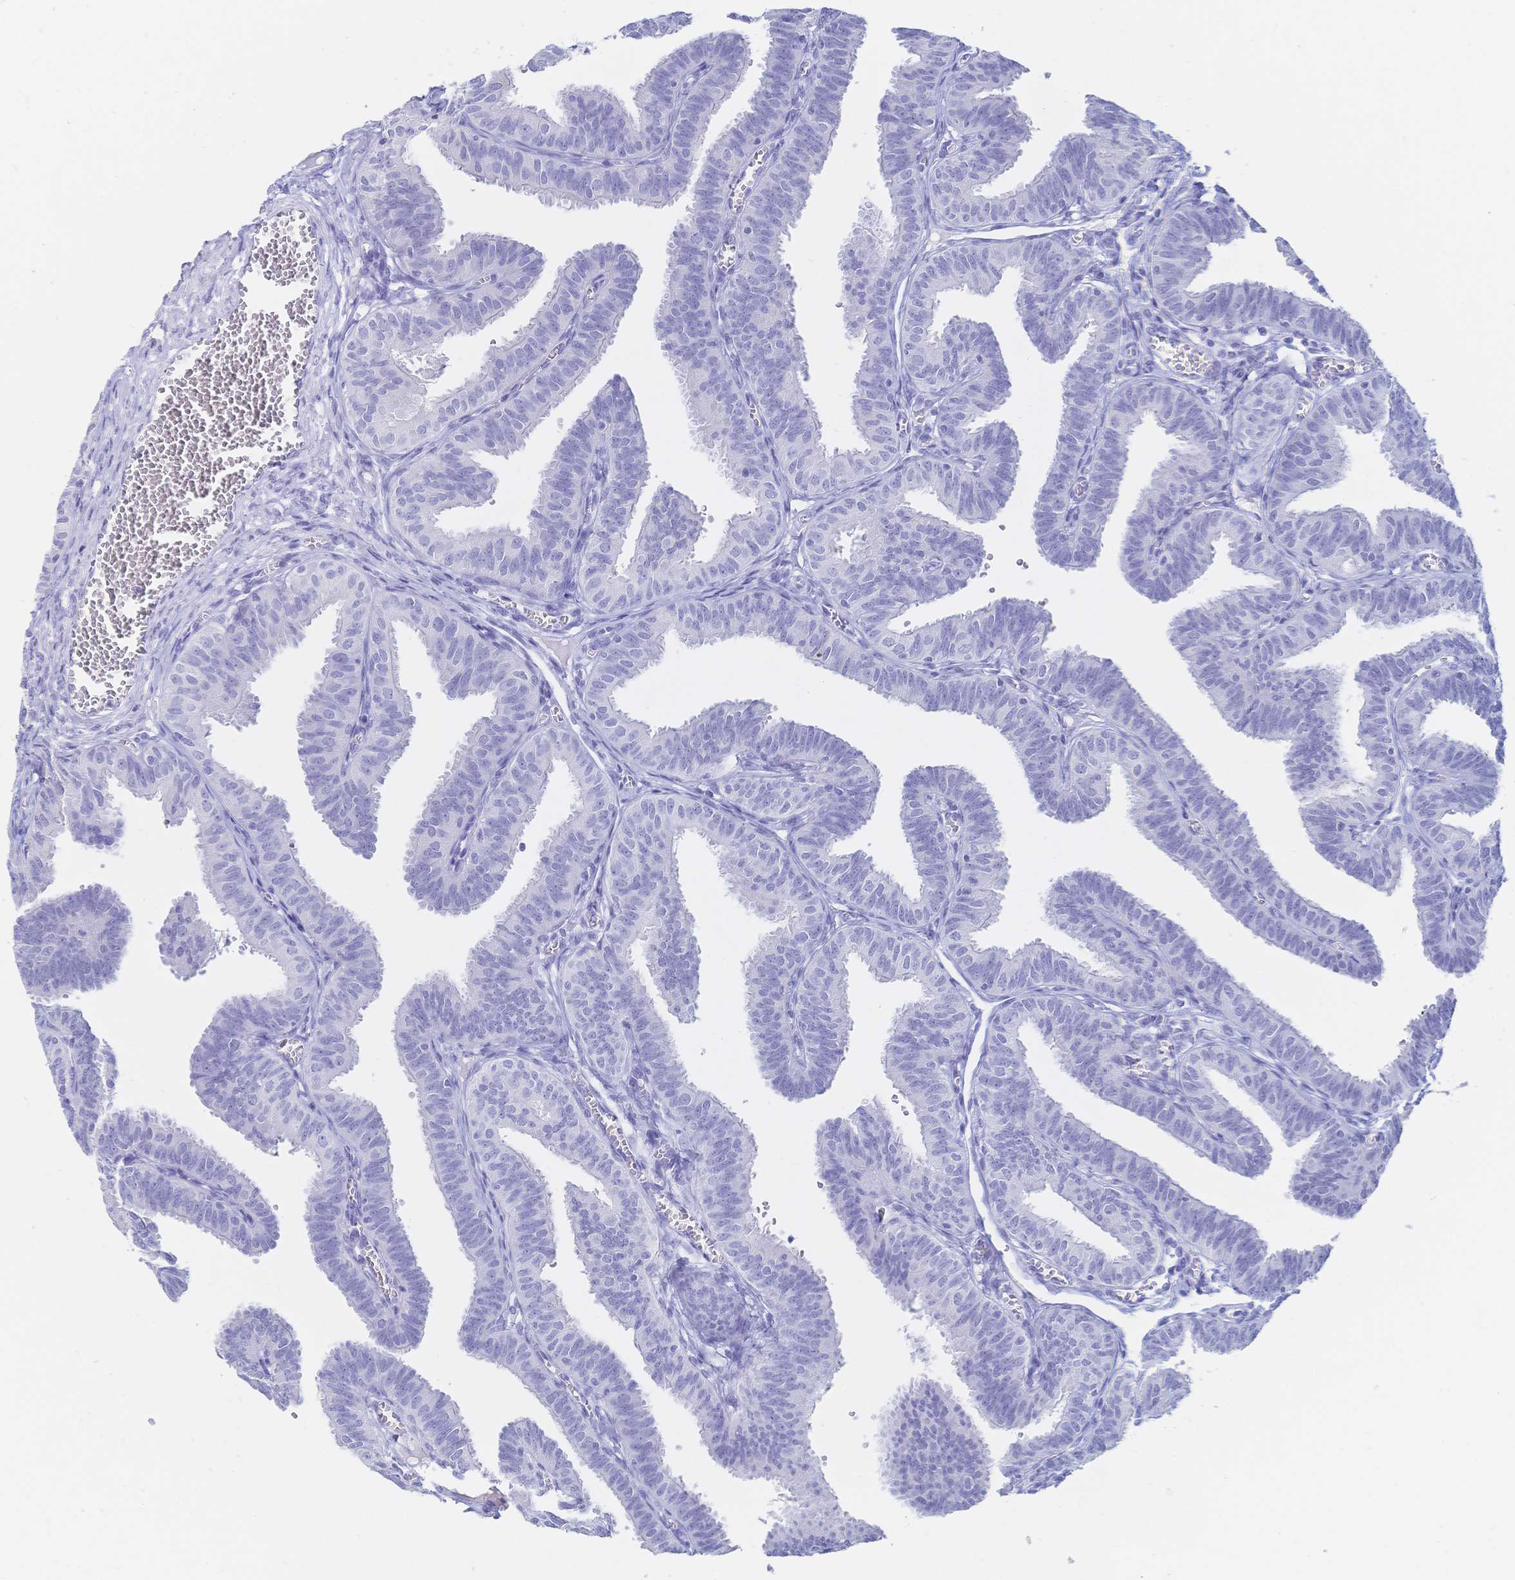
{"staining": {"intensity": "negative", "quantity": "none", "location": "none"}, "tissue": "fallopian tube", "cell_type": "Glandular cells", "image_type": "normal", "snomed": [{"axis": "morphology", "description": "Normal tissue, NOS"}, {"axis": "topography", "description": "Fallopian tube"}], "caption": "Immunohistochemistry (IHC) photomicrograph of benign human fallopian tube stained for a protein (brown), which exhibits no expression in glandular cells. (DAB immunohistochemistry, high magnification).", "gene": "MEP1B", "patient": {"sex": "female", "age": 25}}